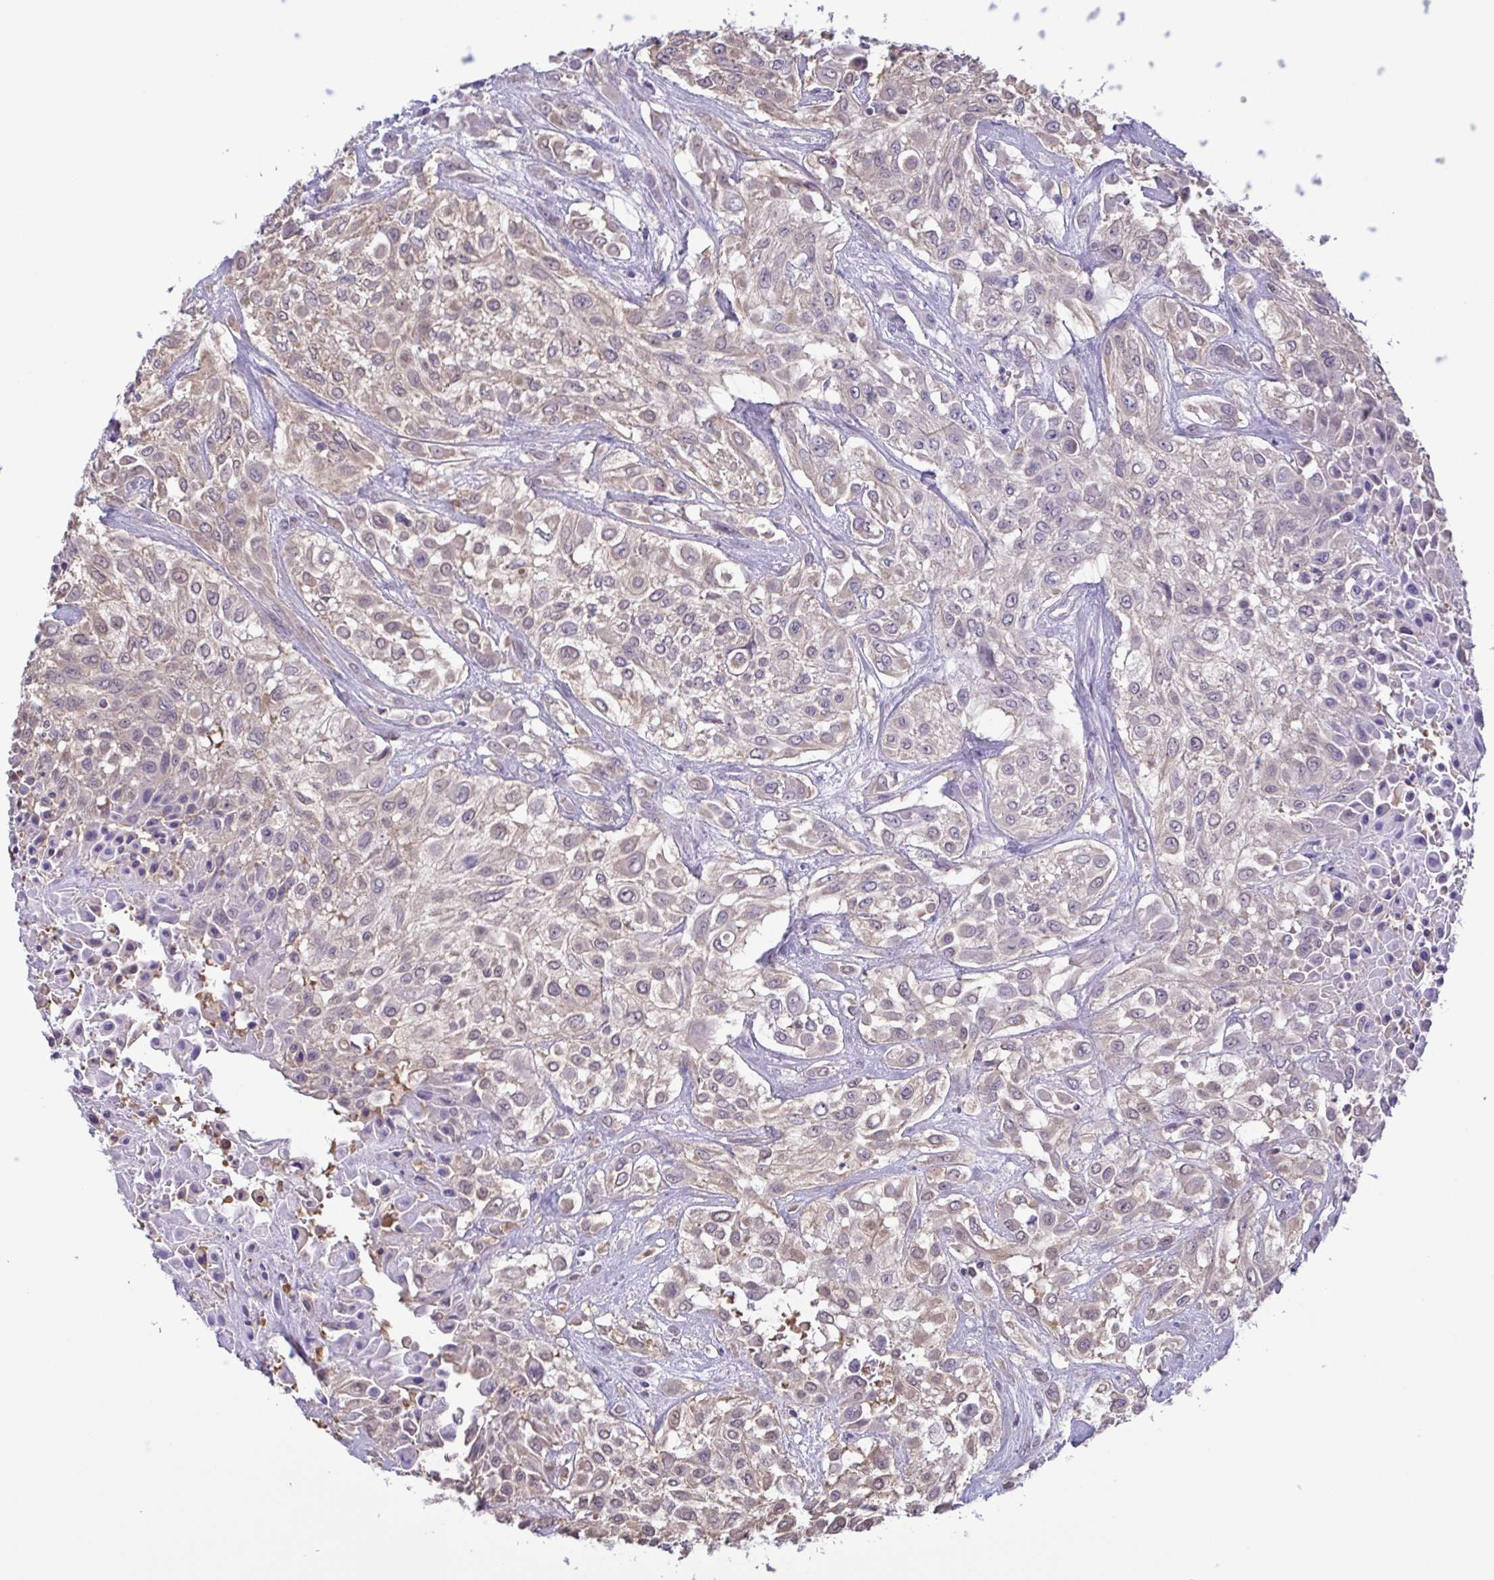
{"staining": {"intensity": "weak", "quantity": ">75%", "location": "cytoplasmic/membranous,nuclear"}, "tissue": "urothelial cancer", "cell_type": "Tumor cells", "image_type": "cancer", "snomed": [{"axis": "morphology", "description": "Urothelial carcinoma, High grade"}, {"axis": "topography", "description": "Urinary bladder"}], "caption": "Urothelial carcinoma (high-grade) stained with a protein marker reveals weak staining in tumor cells.", "gene": "LDHC", "patient": {"sex": "male", "age": 57}}